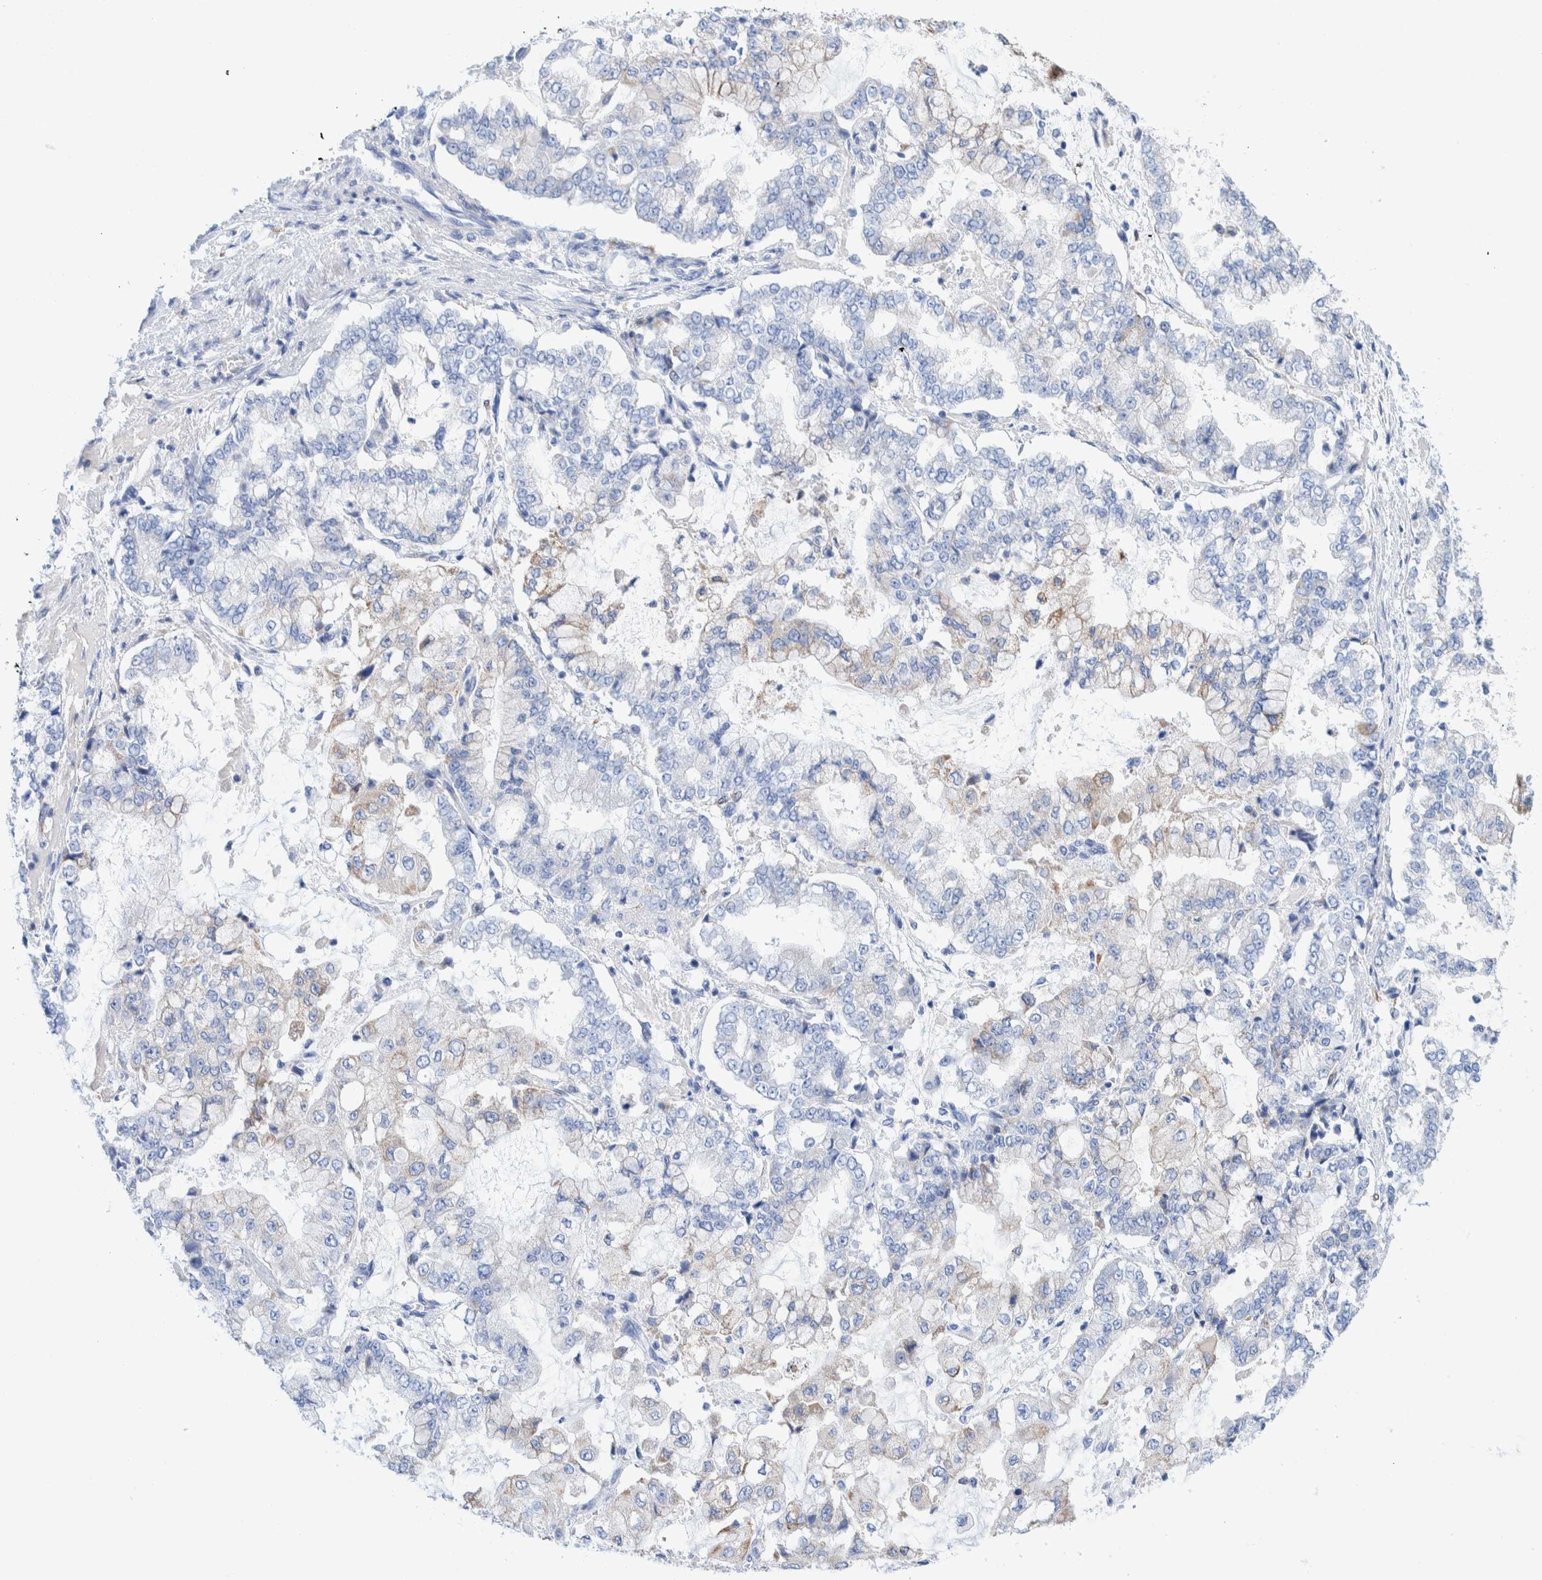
{"staining": {"intensity": "weak", "quantity": "<25%", "location": "cytoplasmic/membranous"}, "tissue": "stomach cancer", "cell_type": "Tumor cells", "image_type": "cancer", "snomed": [{"axis": "morphology", "description": "Adenocarcinoma, NOS"}, {"axis": "topography", "description": "Stomach"}], "caption": "Immunohistochemistry image of human adenocarcinoma (stomach) stained for a protein (brown), which shows no staining in tumor cells.", "gene": "KRT14", "patient": {"sex": "male", "age": 76}}